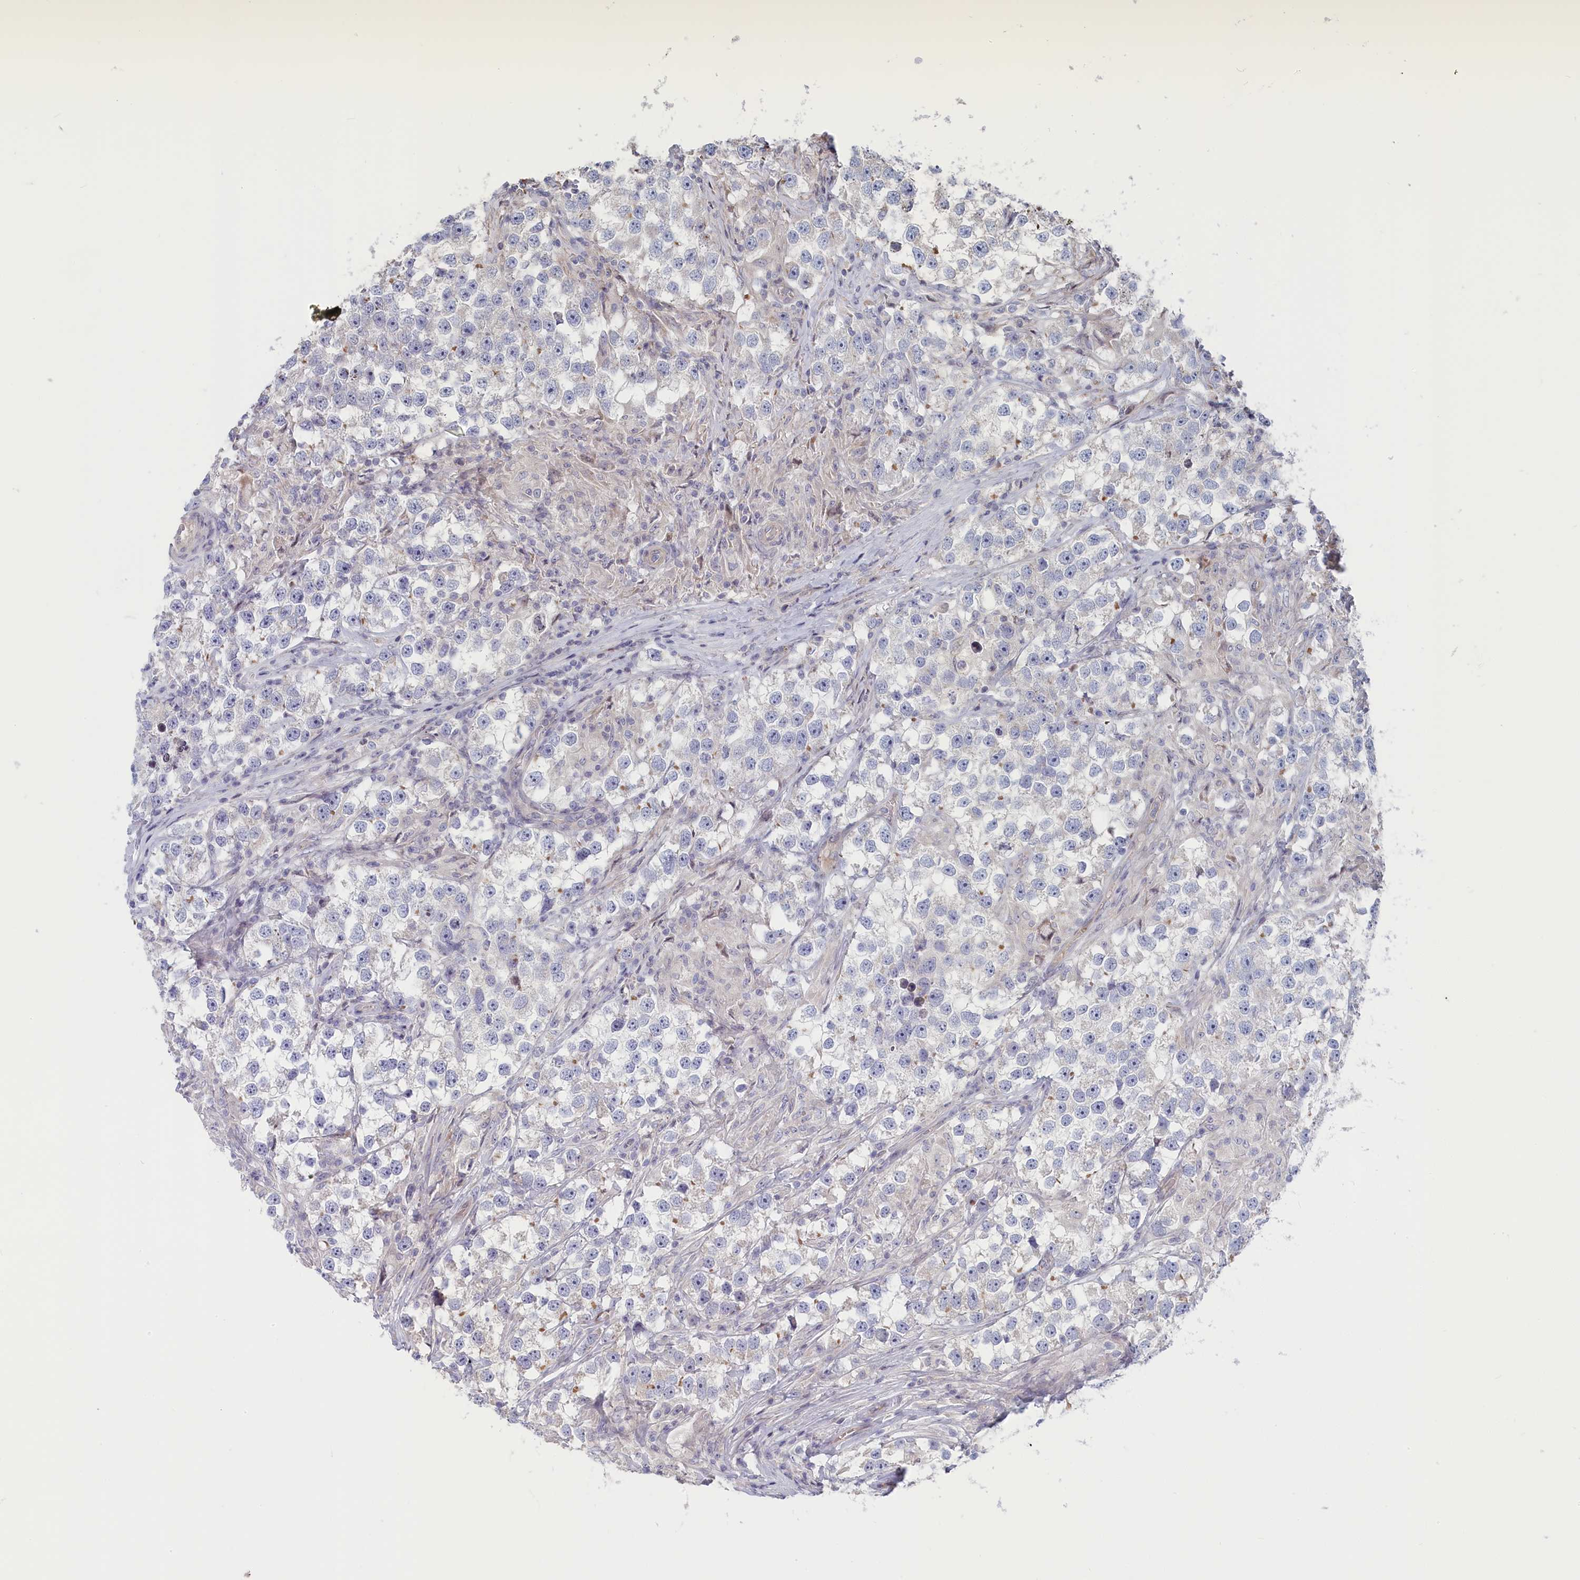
{"staining": {"intensity": "negative", "quantity": "none", "location": "none"}, "tissue": "testis cancer", "cell_type": "Tumor cells", "image_type": "cancer", "snomed": [{"axis": "morphology", "description": "Seminoma, NOS"}, {"axis": "topography", "description": "Testis"}], "caption": "Human testis cancer (seminoma) stained for a protein using immunohistochemistry (IHC) demonstrates no expression in tumor cells.", "gene": "INTS4", "patient": {"sex": "male", "age": 46}}